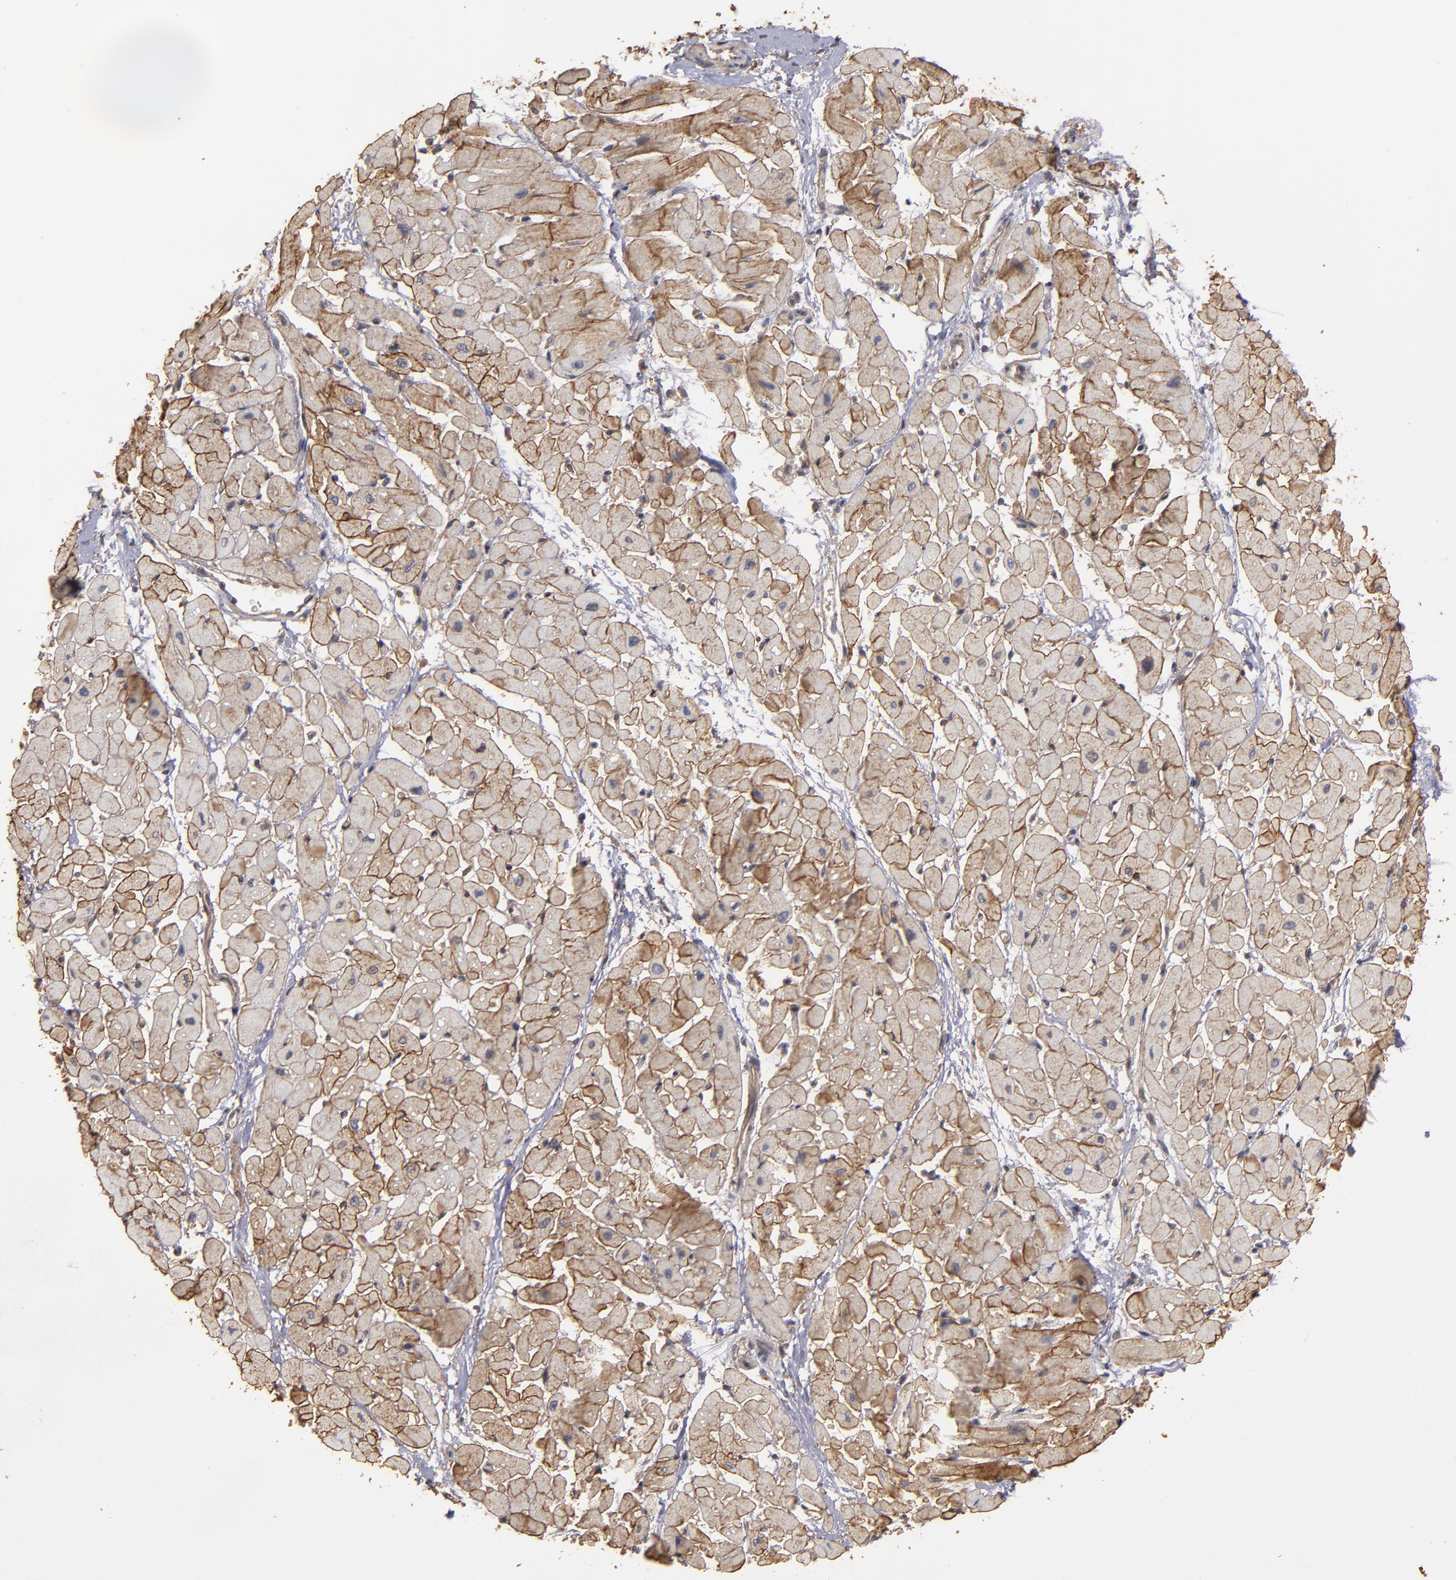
{"staining": {"intensity": "strong", "quantity": ">75%", "location": "cytoplasmic/membranous"}, "tissue": "heart muscle", "cell_type": "Cardiomyocytes", "image_type": "normal", "snomed": [{"axis": "morphology", "description": "Normal tissue, NOS"}, {"axis": "topography", "description": "Heart"}], "caption": "DAB immunohistochemical staining of normal heart muscle demonstrates strong cytoplasmic/membranous protein positivity in approximately >75% of cardiomyocytes.", "gene": "DMD", "patient": {"sex": "male", "age": 45}}